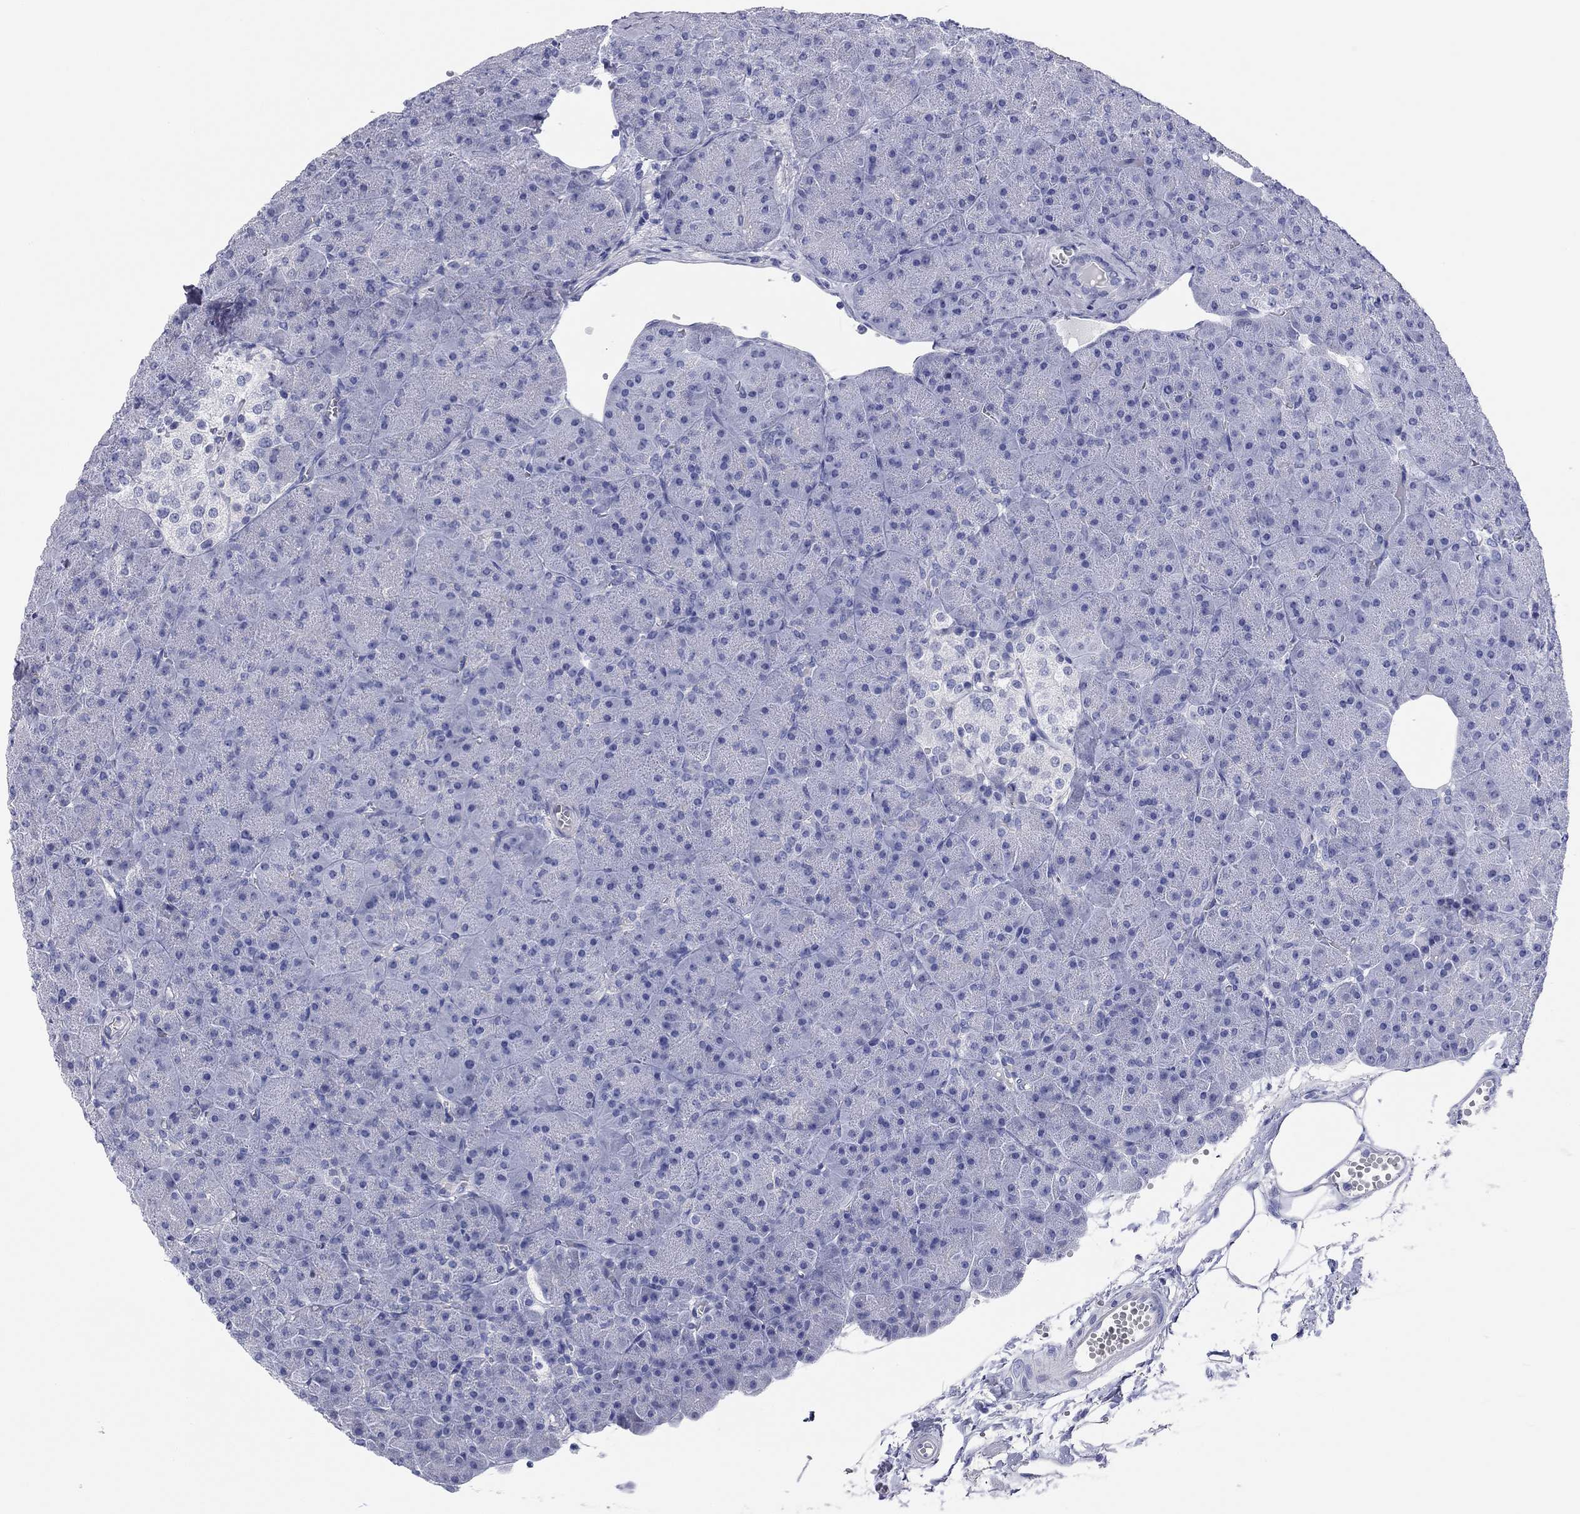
{"staining": {"intensity": "negative", "quantity": "none", "location": "none"}, "tissue": "pancreas", "cell_type": "Exocrine glandular cells", "image_type": "normal", "snomed": [{"axis": "morphology", "description": "Normal tissue, NOS"}, {"axis": "topography", "description": "Pancreas"}], "caption": "Immunohistochemistry histopathology image of normal pancreas stained for a protein (brown), which exhibits no positivity in exocrine glandular cells. Brightfield microscopy of immunohistochemistry (IHC) stained with DAB (brown) and hematoxylin (blue), captured at high magnification.", "gene": "ENSG00000269035", "patient": {"sex": "male", "age": 61}}